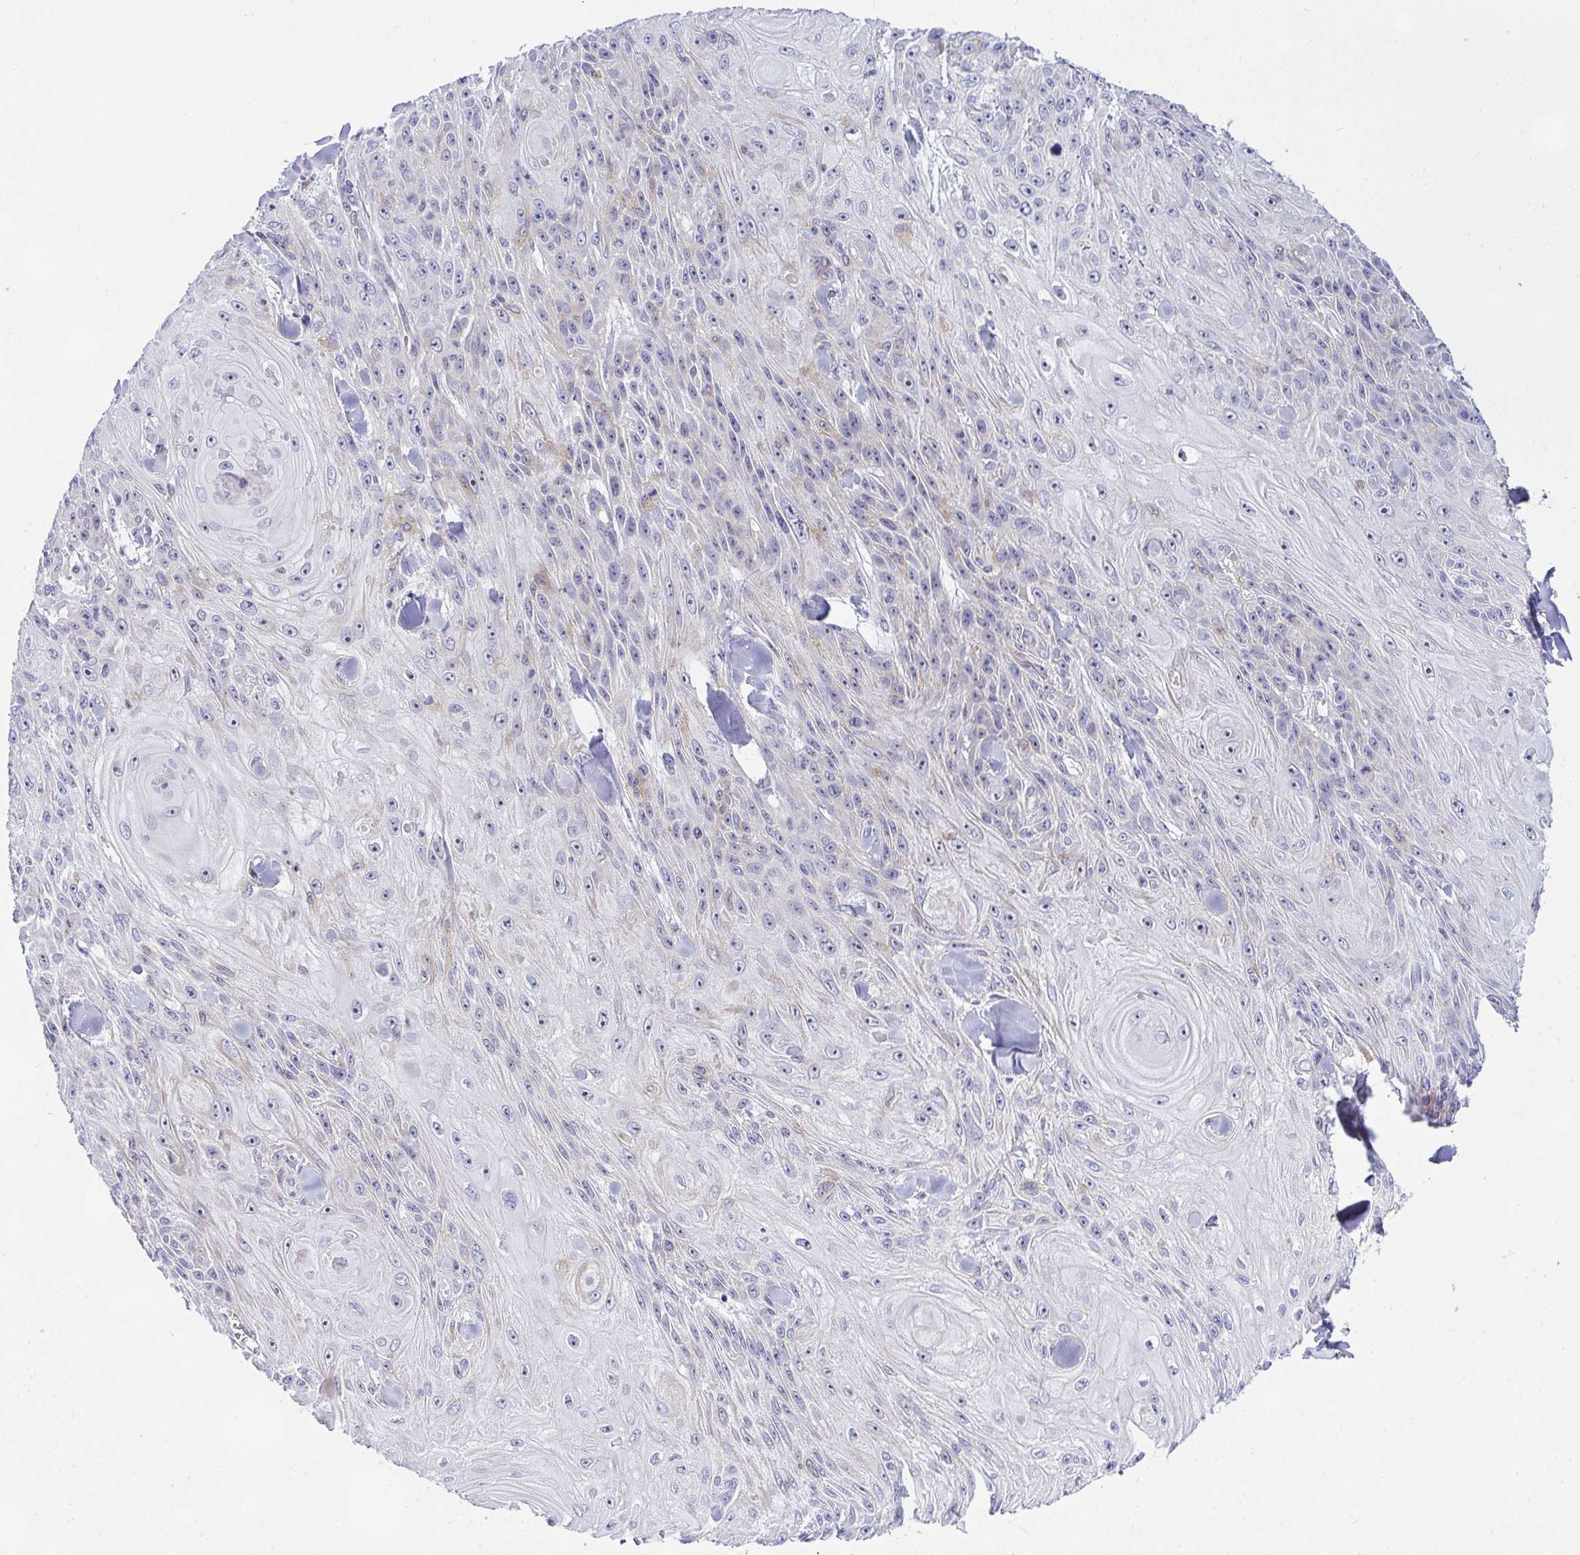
{"staining": {"intensity": "weak", "quantity": "25%-75%", "location": "cytoplasmic/membranous,nuclear"}, "tissue": "skin cancer", "cell_type": "Tumor cells", "image_type": "cancer", "snomed": [{"axis": "morphology", "description": "Squamous cell carcinoma, NOS"}, {"axis": "topography", "description": "Skin"}], "caption": "DAB (3,3'-diaminobenzidine) immunohistochemical staining of squamous cell carcinoma (skin) reveals weak cytoplasmic/membranous and nuclear protein positivity in approximately 25%-75% of tumor cells. The staining was performed using DAB (3,3'-diaminobenzidine) to visualize the protein expression in brown, while the nuclei were stained in blue with hematoxylin (Magnification: 20x).", "gene": "NFXL1", "patient": {"sex": "male", "age": 88}}